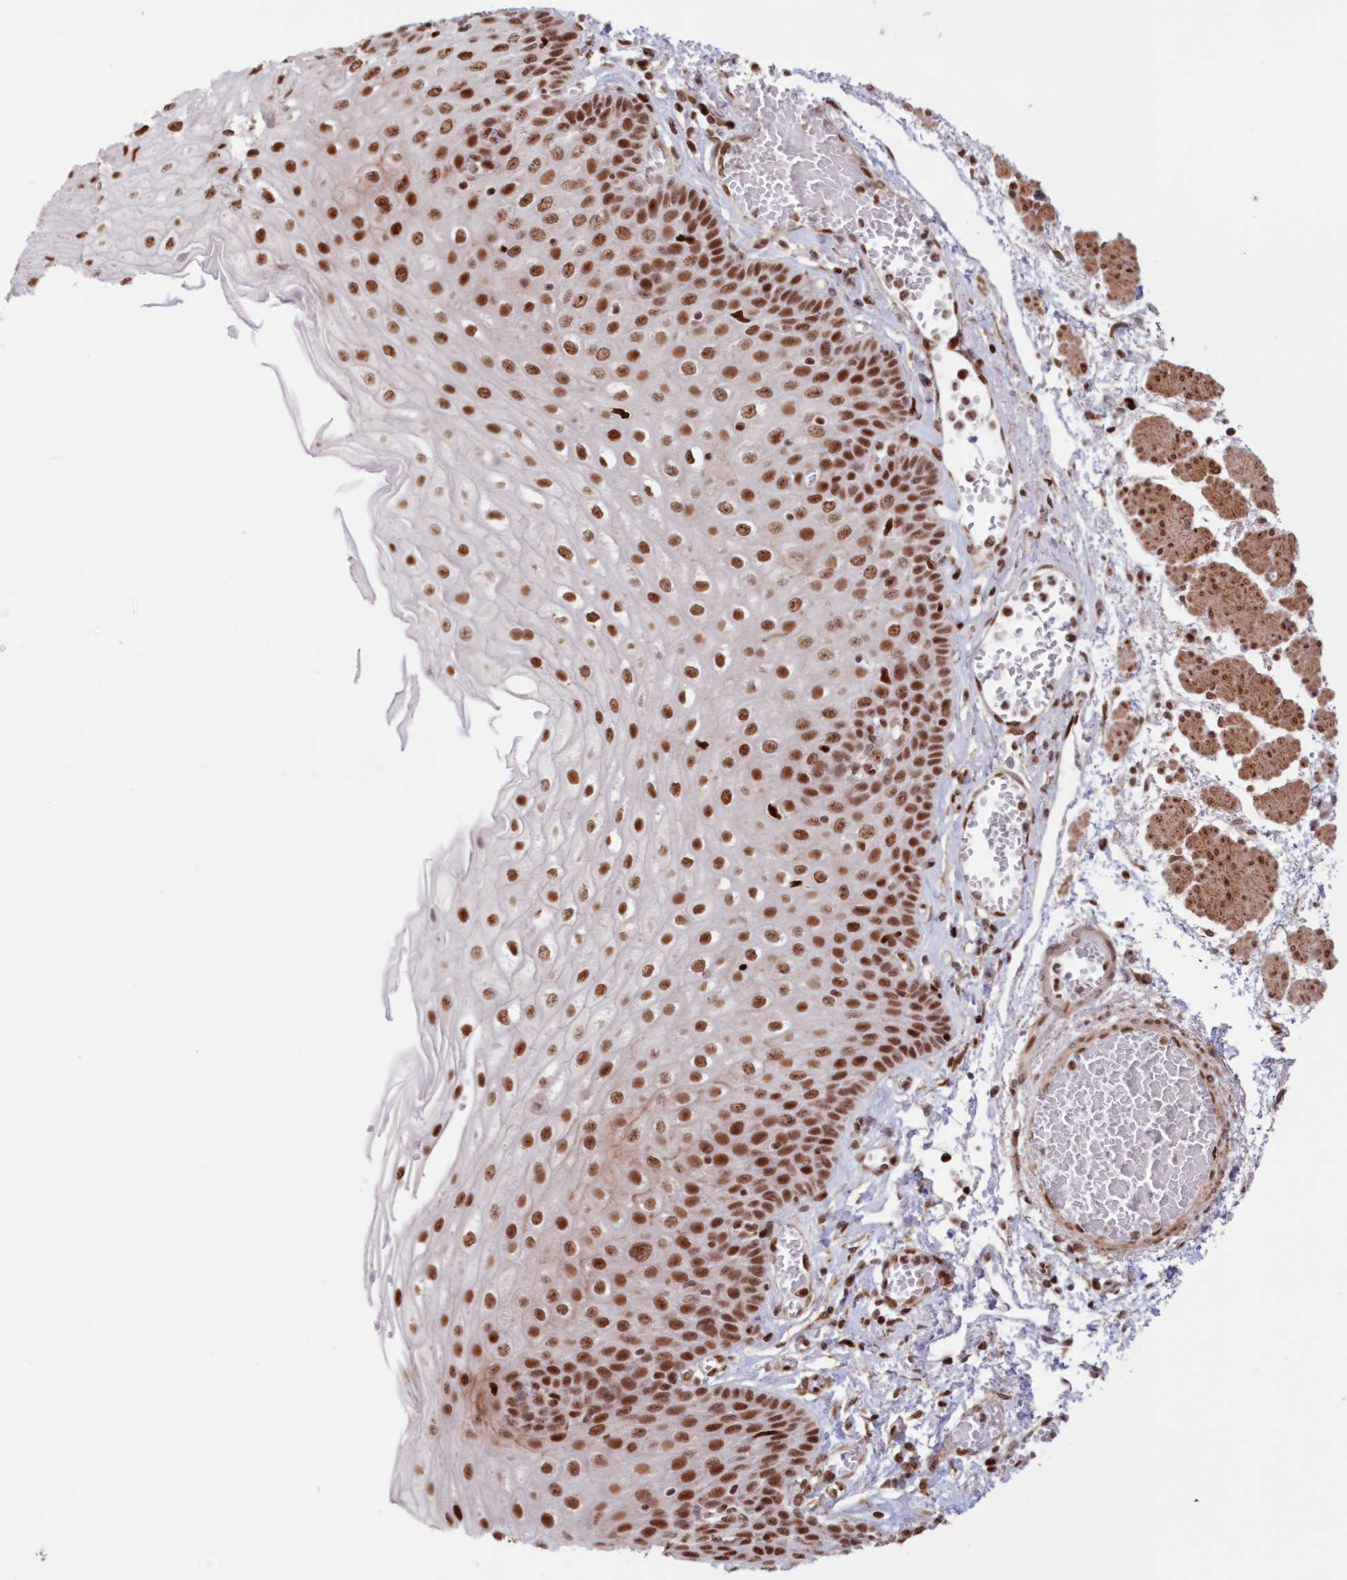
{"staining": {"intensity": "moderate", "quantity": ">75%", "location": "nuclear"}, "tissue": "esophagus", "cell_type": "Squamous epithelial cells", "image_type": "normal", "snomed": [{"axis": "morphology", "description": "Normal tissue, NOS"}, {"axis": "topography", "description": "Esophagus"}], "caption": "Protein analysis of benign esophagus reveals moderate nuclear staining in about >75% of squamous epithelial cells. The protein of interest is shown in brown color, while the nuclei are stained blue.", "gene": "POLR2B", "patient": {"sex": "male", "age": 81}}